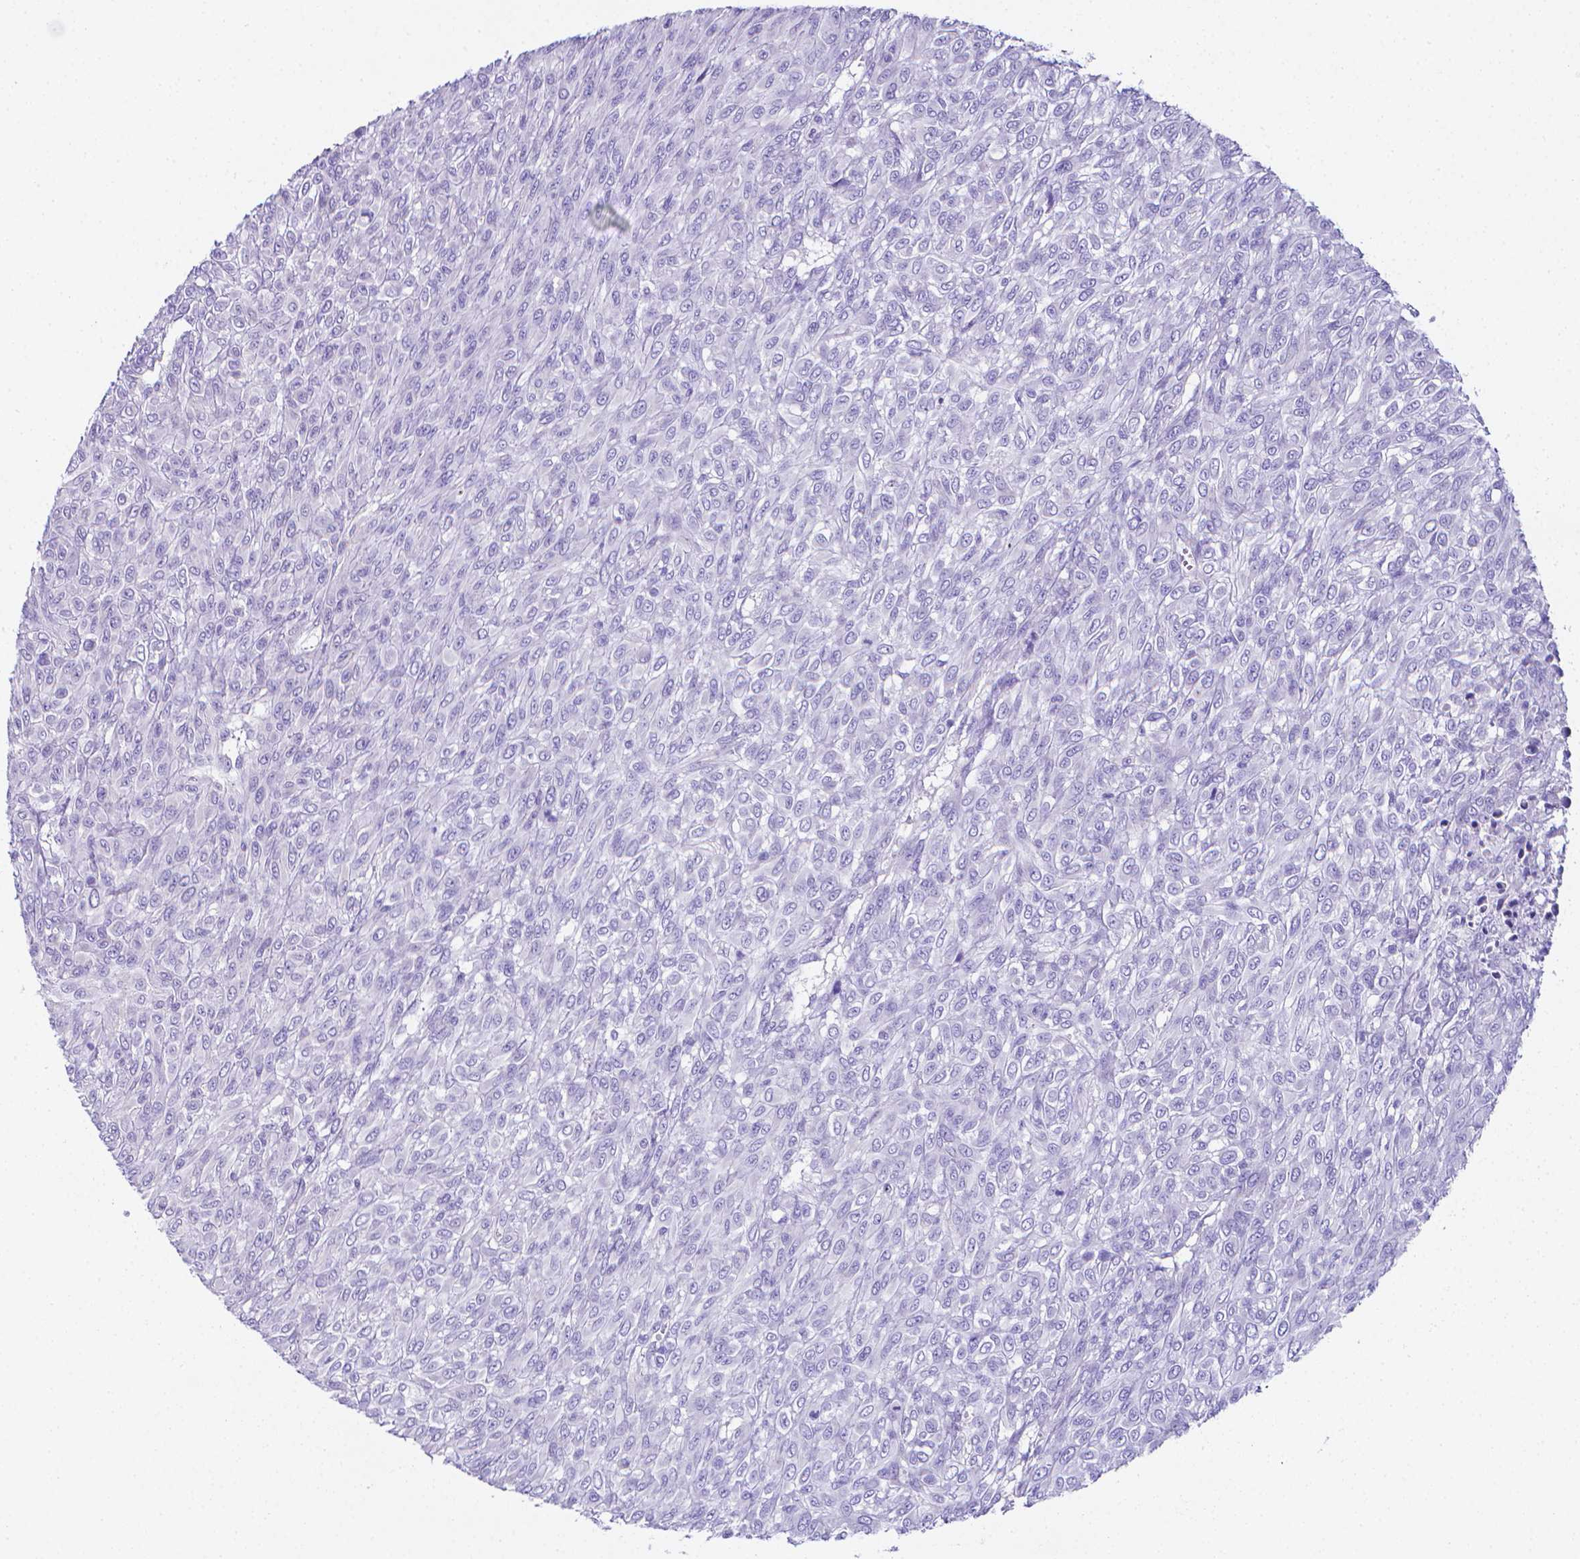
{"staining": {"intensity": "negative", "quantity": "none", "location": "none"}, "tissue": "renal cancer", "cell_type": "Tumor cells", "image_type": "cancer", "snomed": [{"axis": "morphology", "description": "Adenocarcinoma, NOS"}, {"axis": "topography", "description": "Kidney"}], "caption": "This is an IHC photomicrograph of human renal cancer. There is no staining in tumor cells.", "gene": "LRRC73", "patient": {"sex": "male", "age": 58}}